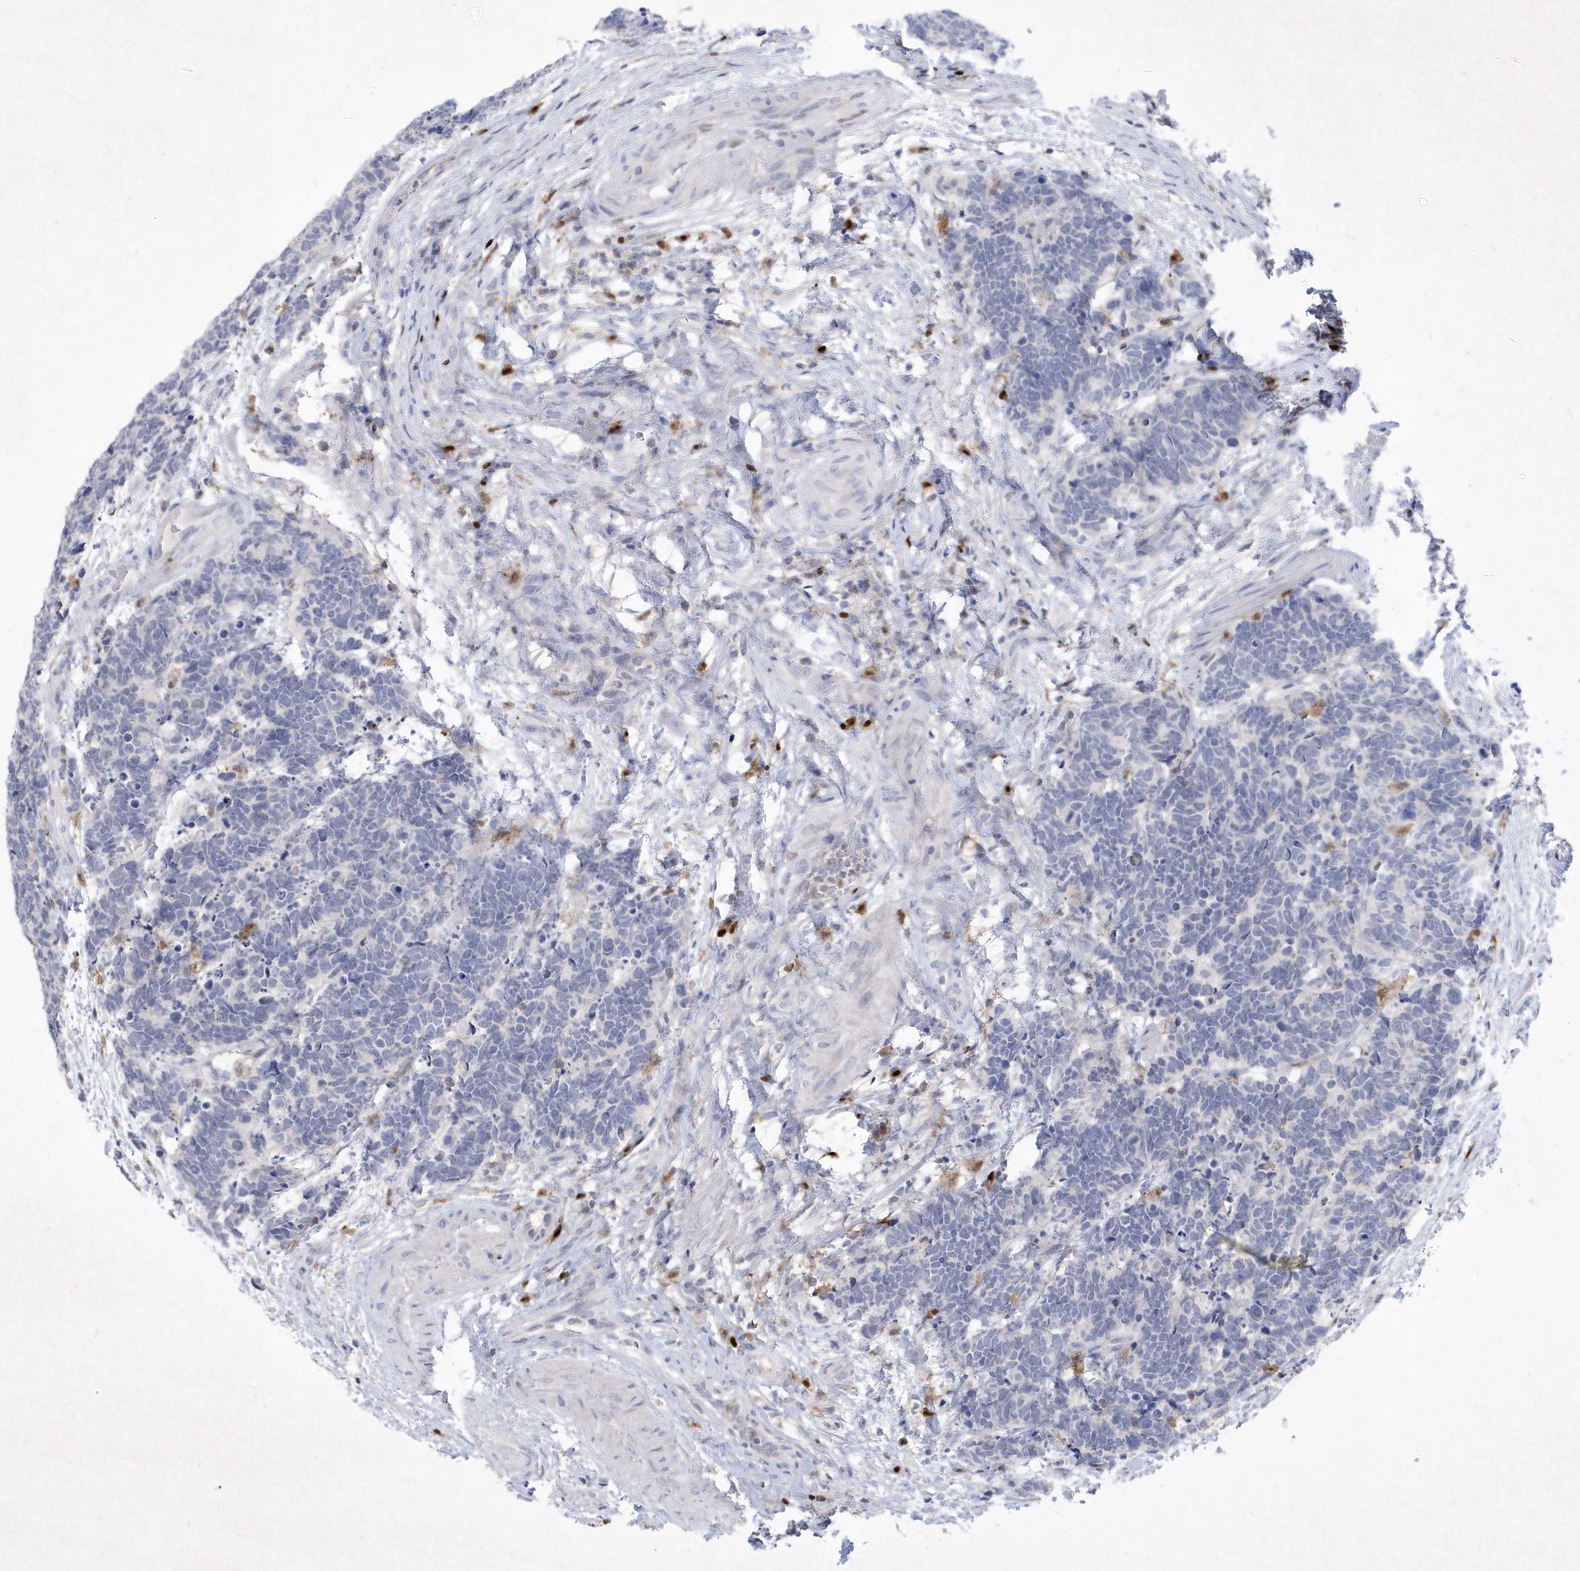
{"staining": {"intensity": "negative", "quantity": "none", "location": "none"}, "tissue": "carcinoid", "cell_type": "Tumor cells", "image_type": "cancer", "snomed": [{"axis": "morphology", "description": "Carcinoma, NOS"}, {"axis": "morphology", "description": "Carcinoid, malignant, NOS"}, {"axis": "topography", "description": "Urinary bladder"}], "caption": "Tumor cells are negative for brown protein staining in carcinoid (malignant).", "gene": "BHLHA15", "patient": {"sex": "male", "age": 57}}